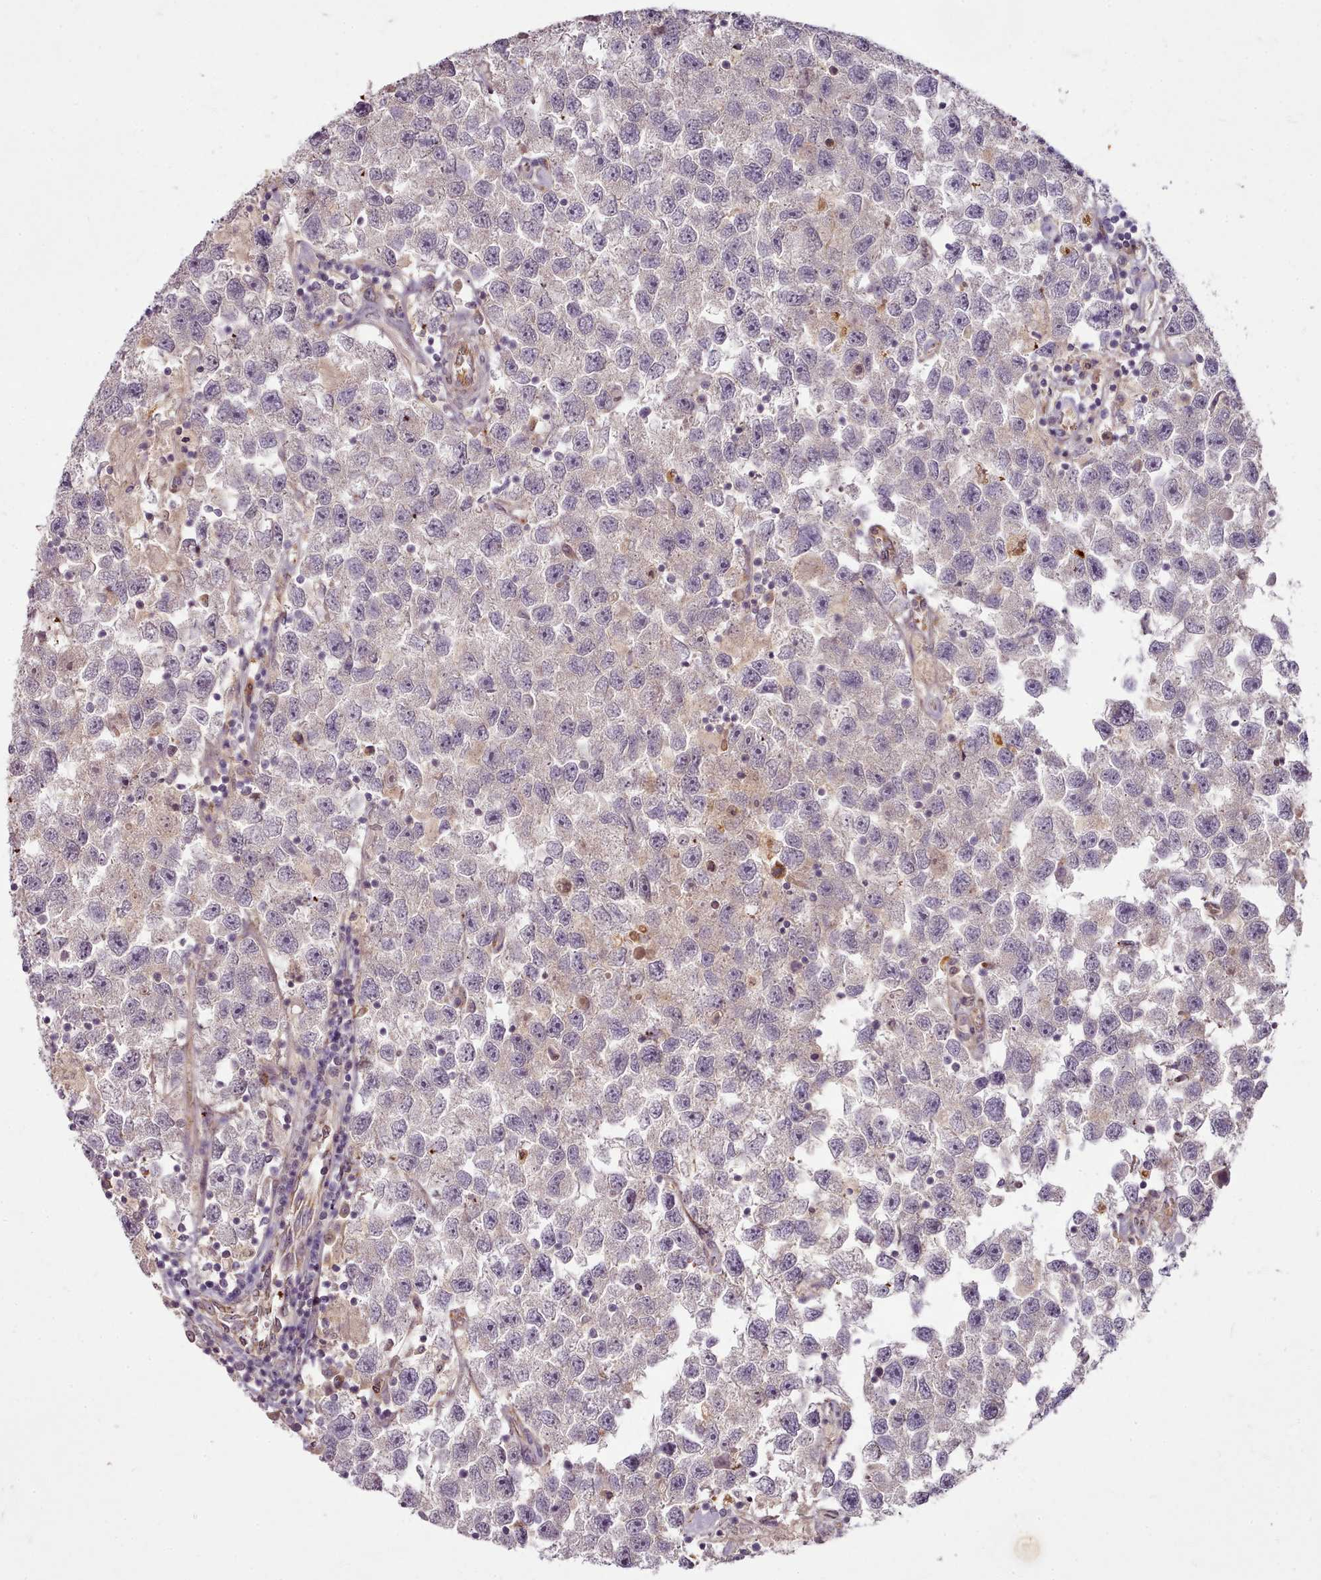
{"staining": {"intensity": "negative", "quantity": "none", "location": "none"}, "tissue": "testis cancer", "cell_type": "Tumor cells", "image_type": "cancer", "snomed": [{"axis": "morphology", "description": "Seminoma, NOS"}, {"axis": "topography", "description": "Testis"}], "caption": "Tumor cells are negative for brown protein staining in seminoma (testis). Brightfield microscopy of IHC stained with DAB (brown) and hematoxylin (blue), captured at high magnification.", "gene": "C1QTNF5", "patient": {"sex": "male", "age": 26}}